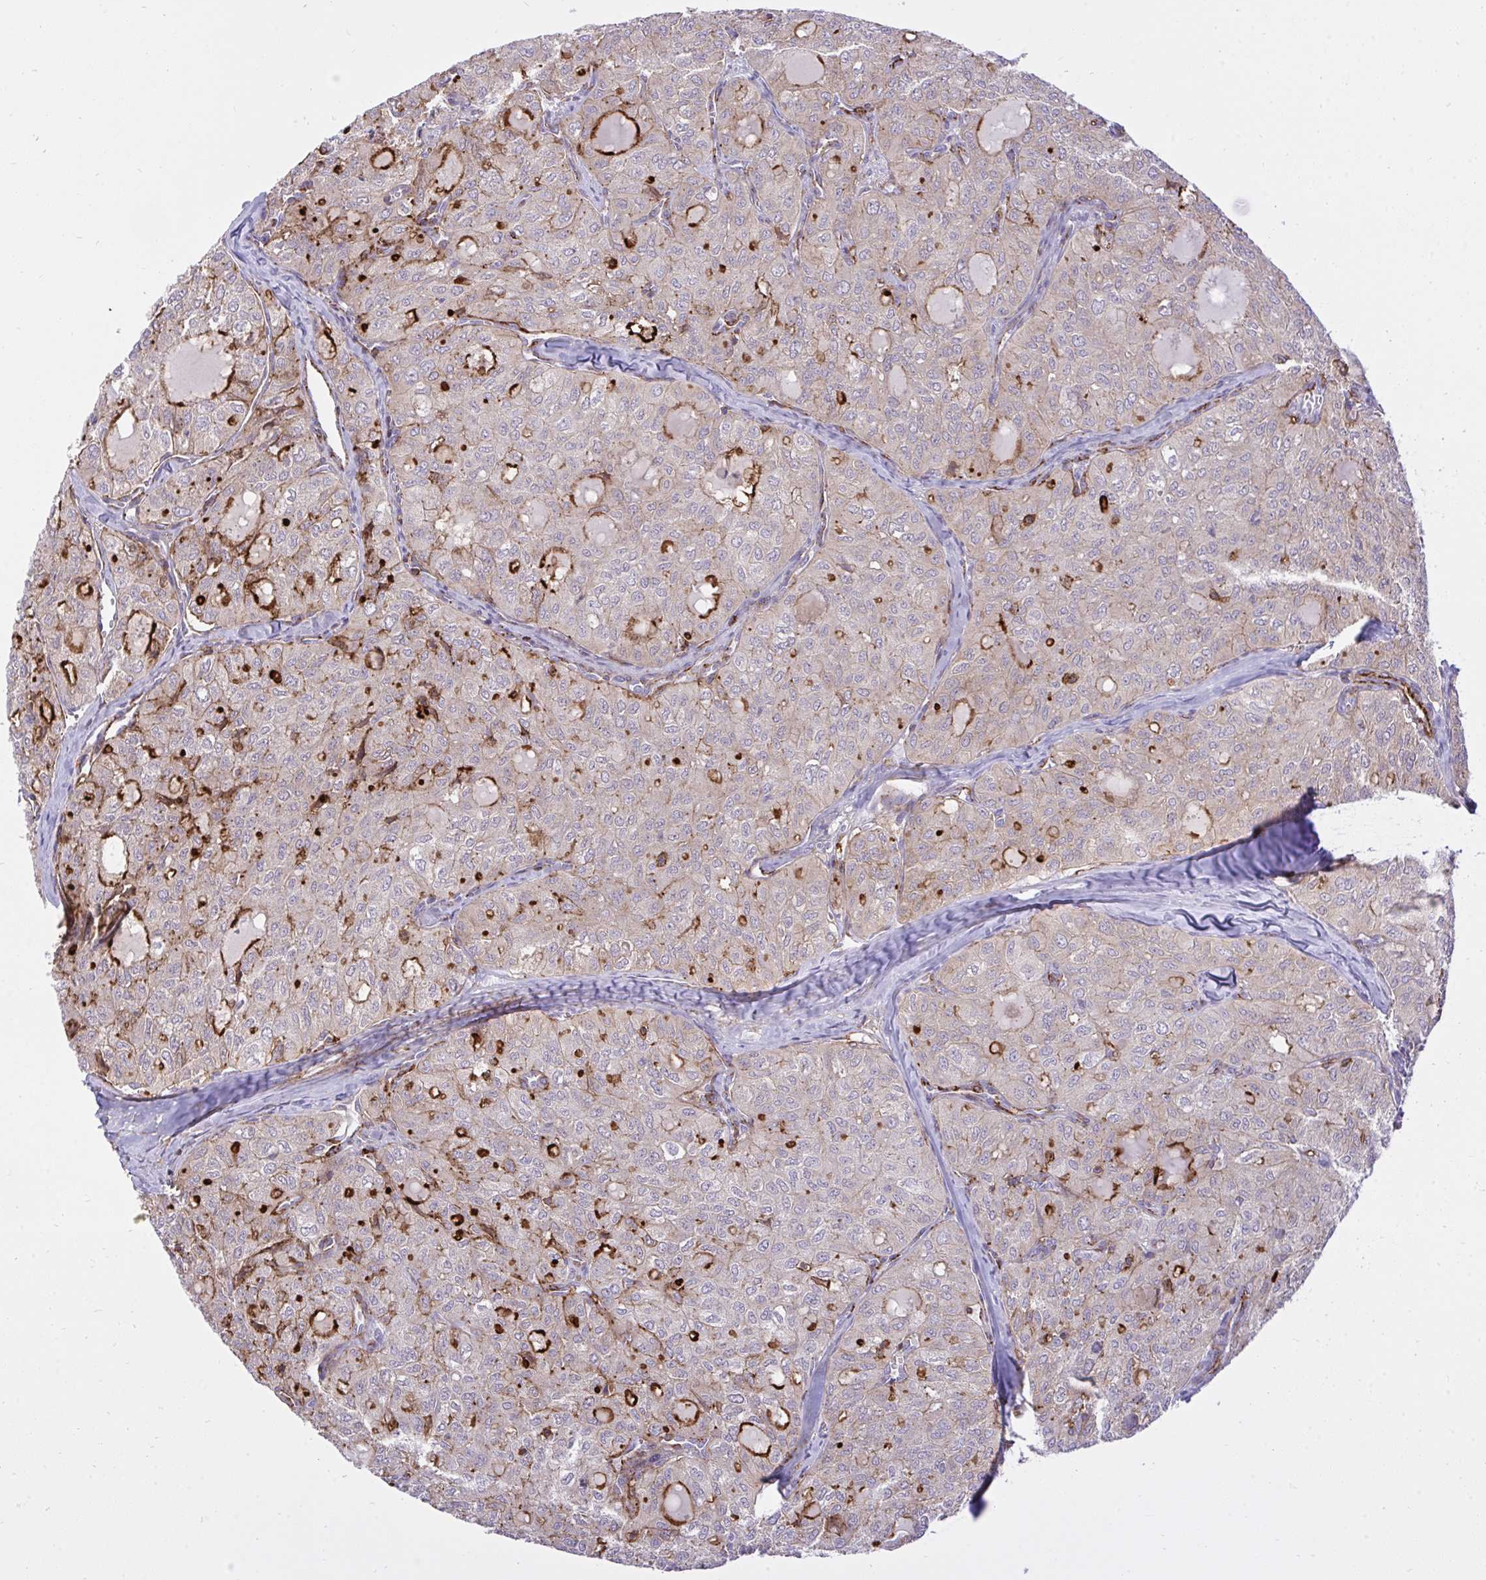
{"staining": {"intensity": "strong", "quantity": "<25%", "location": "cytoplasmic/membranous"}, "tissue": "thyroid cancer", "cell_type": "Tumor cells", "image_type": "cancer", "snomed": [{"axis": "morphology", "description": "Follicular adenoma carcinoma, NOS"}, {"axis": "topography", "description": "Thyroid gland"}], "caption": "There is medium levels of strong cytoplasmic/membranous expression in tumor cells of follicular adenoma carcinoma (thyroid), as demonstrated by immunohistochemical staining (brown color).", "gene": "ERI1", "patient": {"sex": "male", "age": 75}}